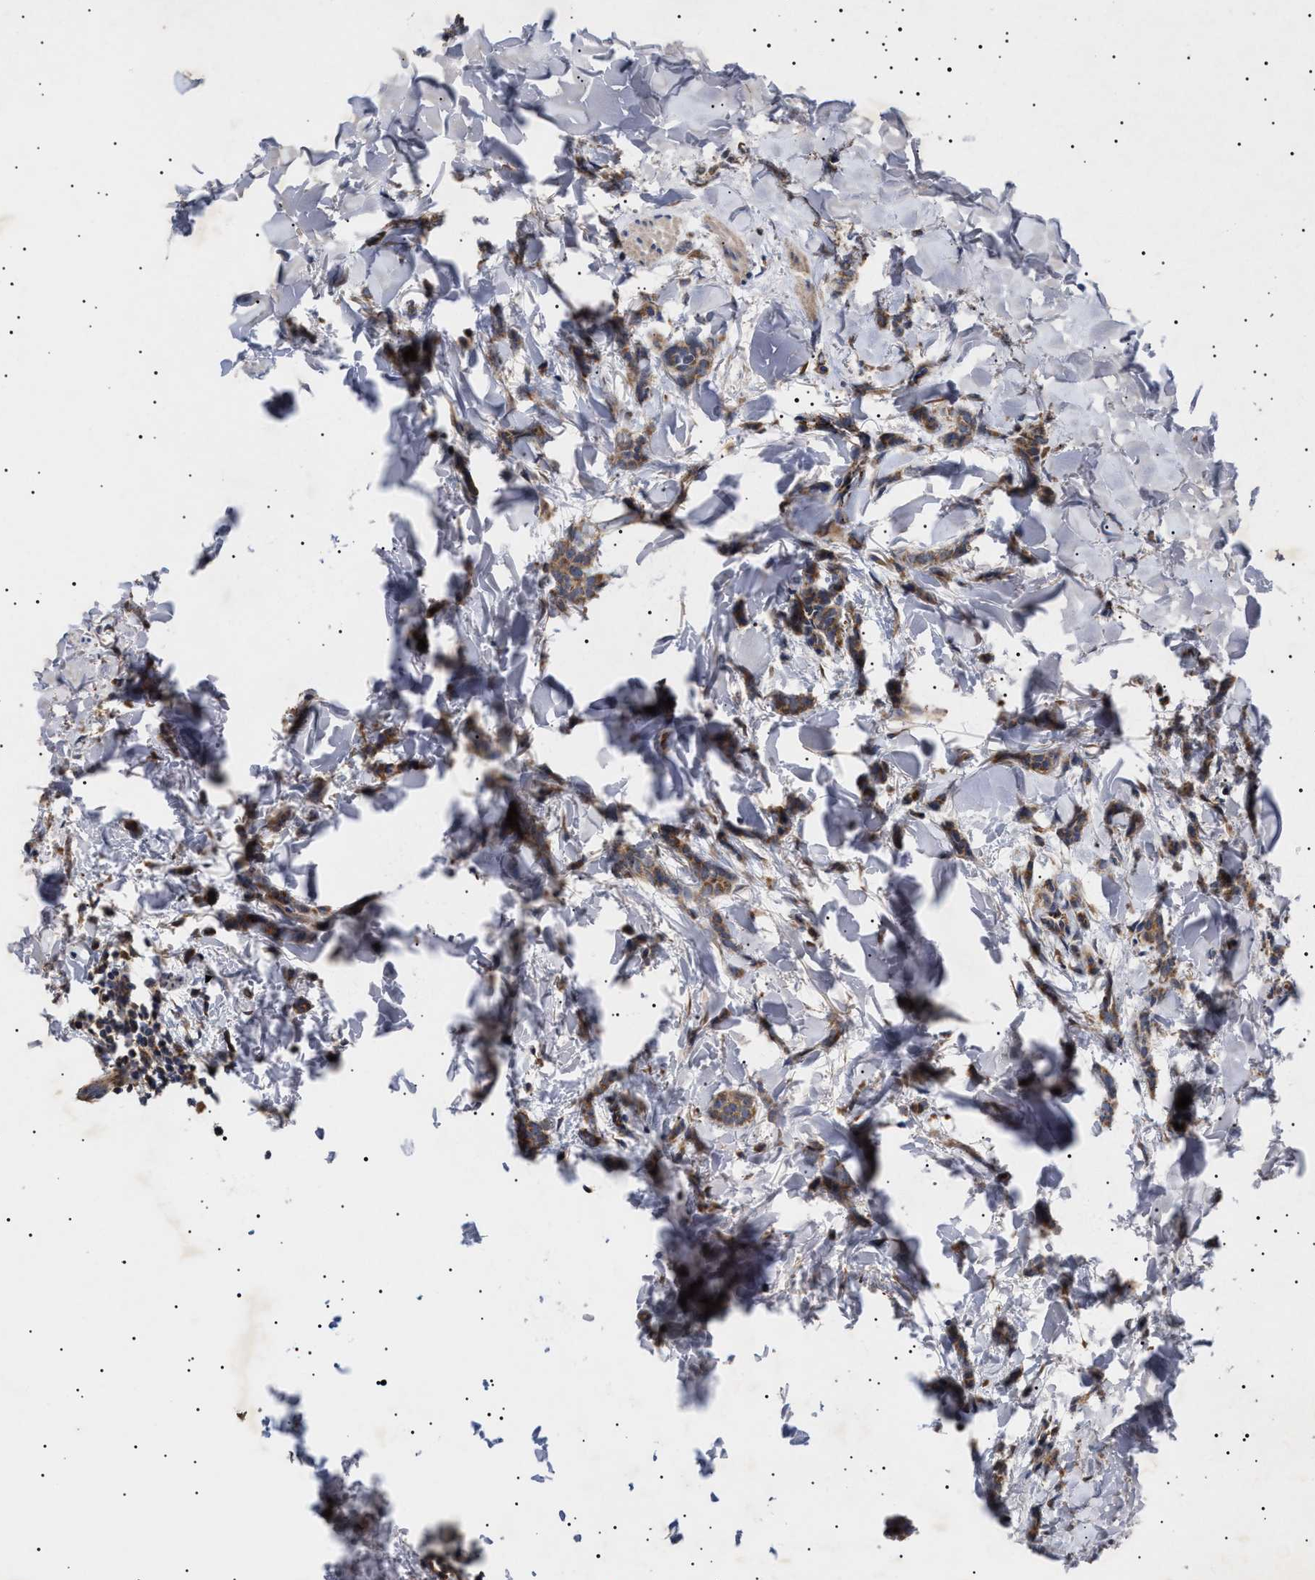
{"staining": {"intensity": "moderate", "quantity": ">75%", "location": "cytoplasmic/membranous"}, "tissue": "breast cancer", "cell_type": "Tumor cells", "image_type": "cancer", "snomed": [{"axis": "morphology", "description": "Lobular carcinoma"}, {"axis": "topography", "description": "Skin"}, {"axis": "topography", "description": "Breast"}], "caption": "Protein staining exhibits moderate cytoplasmic/membranous positivity in approximately >75% of tumor cells in breast cancer. The protein is shown in brown color, while the nuclei are stained blue.", "gene": "MRPL10", "patient": {"sex": "female", "age": 46}}